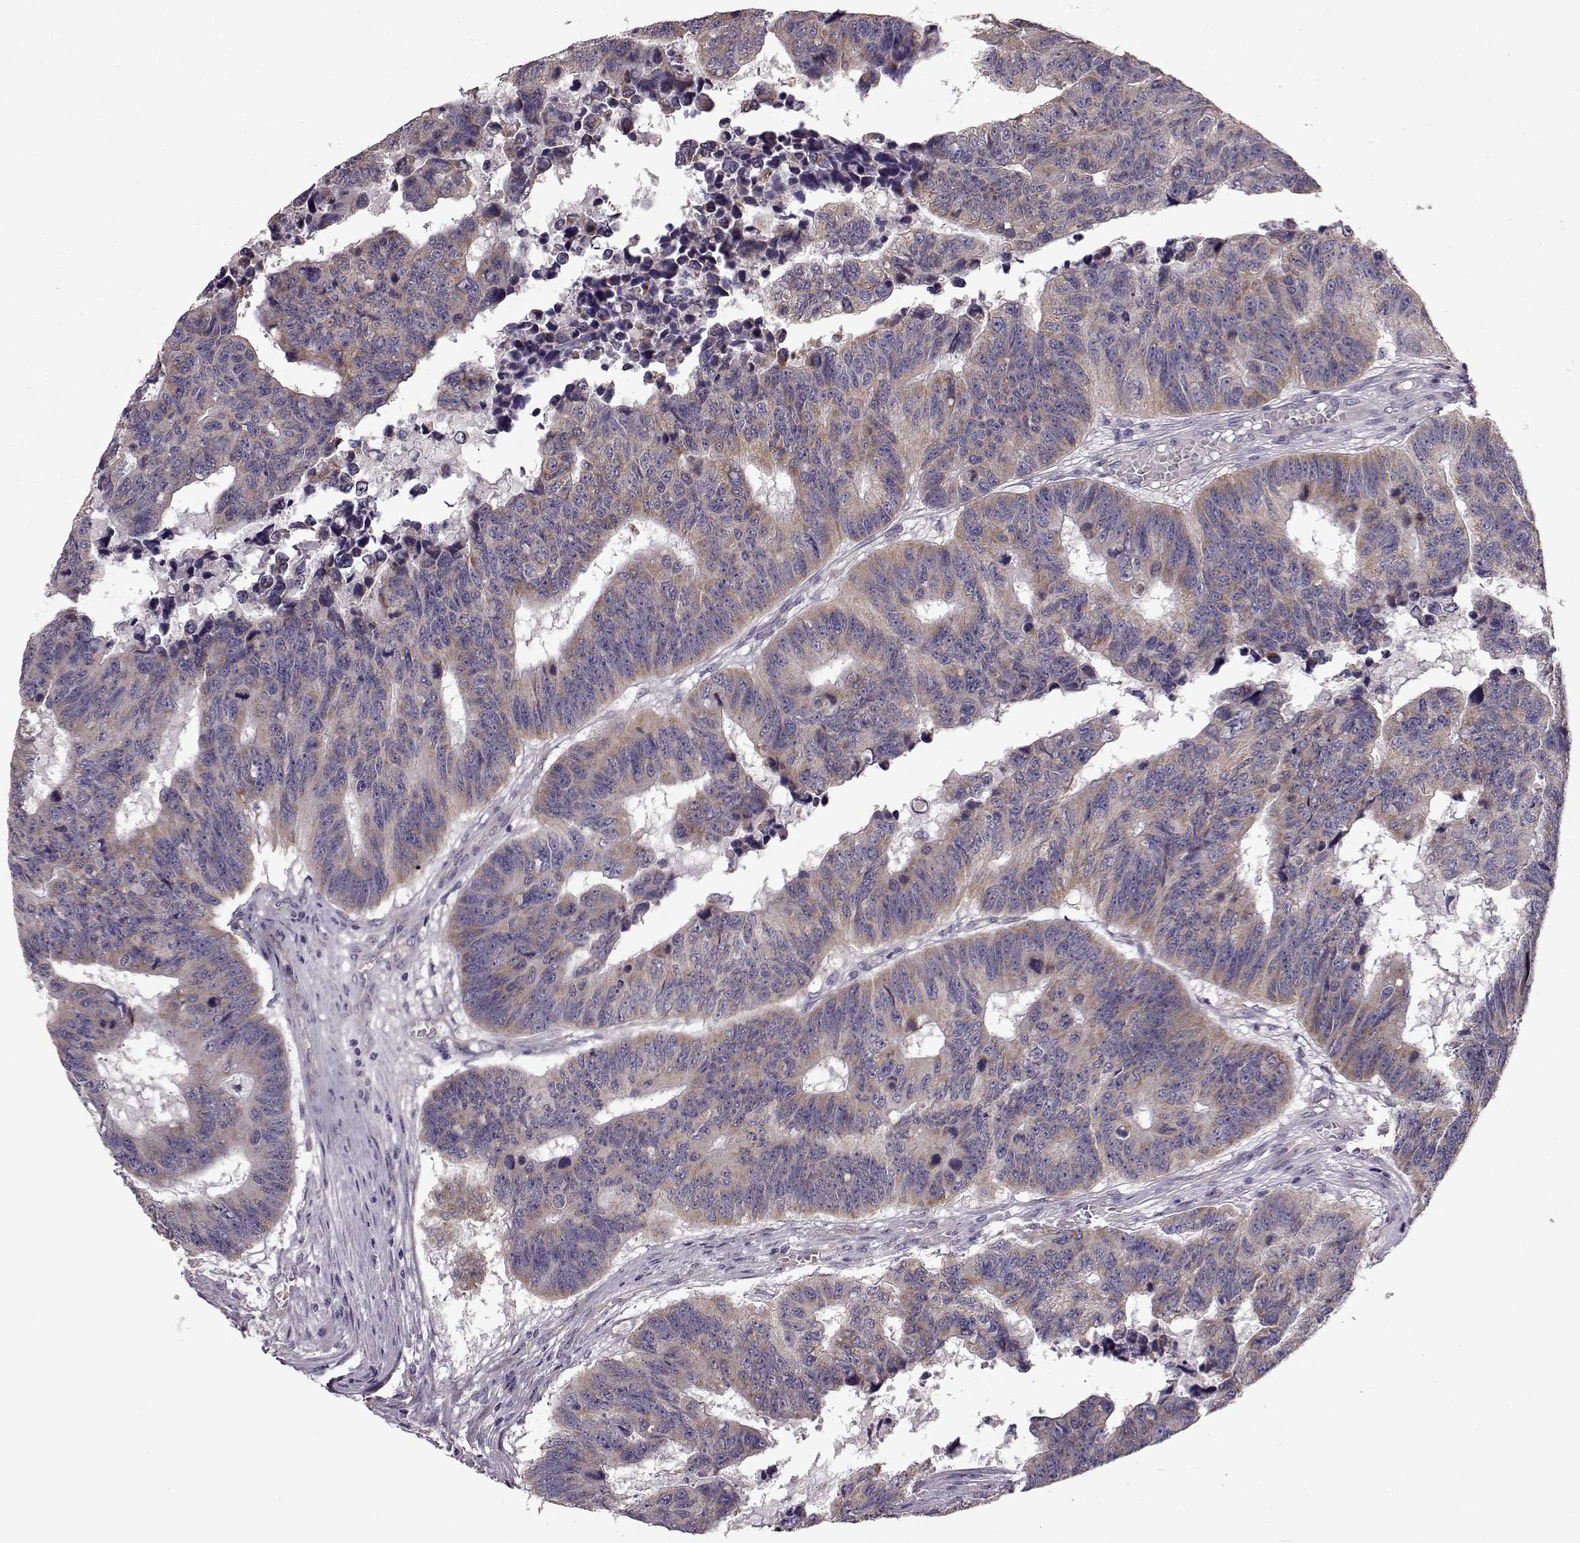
{"staining": {"intensity": "moderate", "quantity": ">75%", "location": "cytoplasmic/membranous"}, "tissue": "colorectal cancer", "cell_type": "Tumor cells", "image_type": "cancer", "snomed": [{"axis": "morphology", "description": "Adenocarcinoma, NOS"}, {"axis": "topography", "description": "Appendix"}, {"axis": "topography", "description": "Colon"}, {"axis": "topography", "description": "Cecum"}, {"axis": "topography", "description": "Colon asc"}], "caption": "Tumor cells display moderate cytoplasmic/membranous expression in approximately >75% of cells in adenocarcinoma (colorectal). Immunohistochemistry stains the protein of interest in brown and the nuclei are stained blue.", "gene": "ERBB3", "patient": {"sex": "female", "age": 85}}